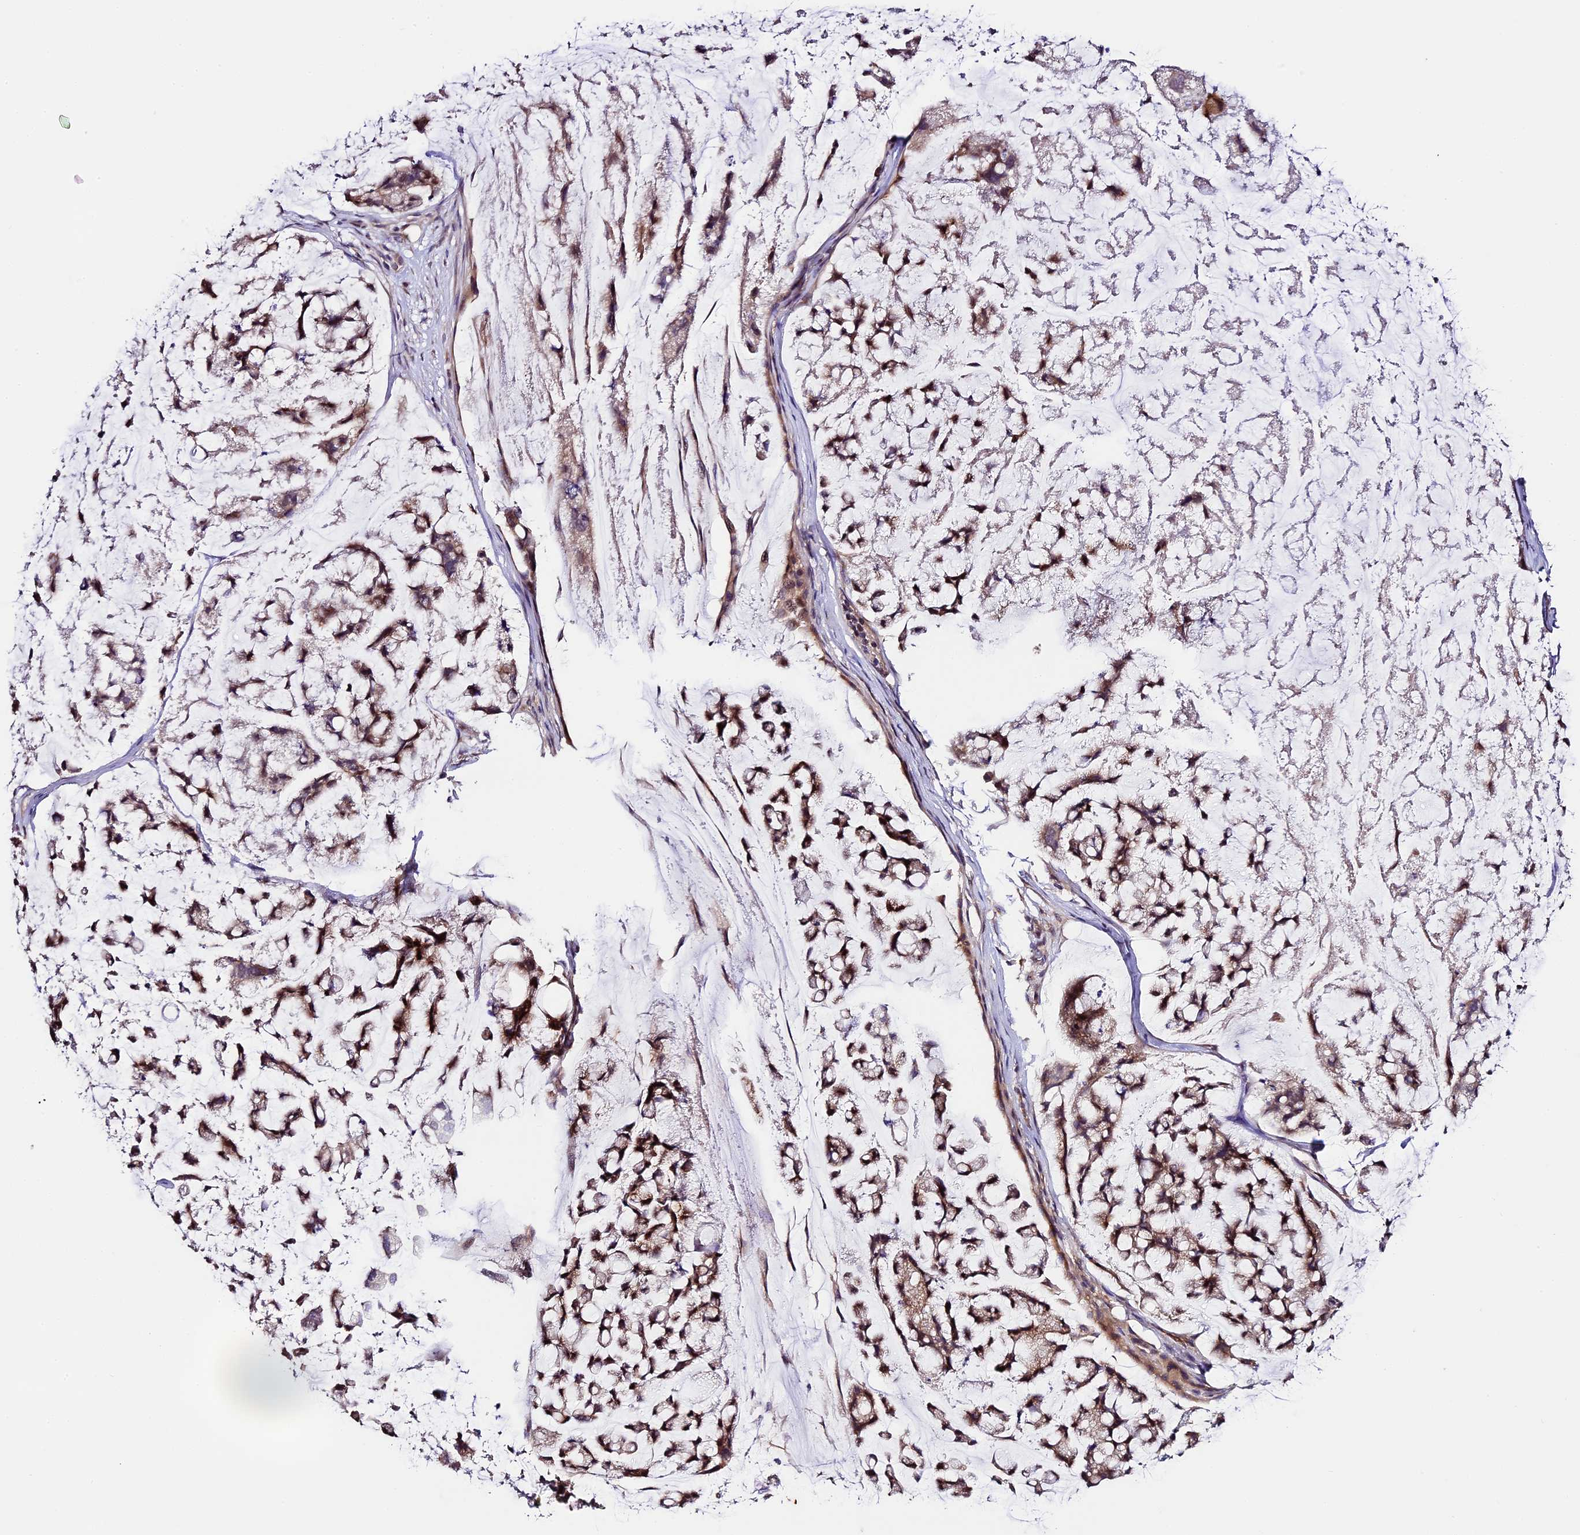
{"staining": {"intensity": "moderate", "quantity": ">75%", "location": "cytoplasmic/membranous"}, "tissue": "stomach cancer", "cell_type": "Tumor cells", "image_type": "cancer", "snomed": [{"axis": "morphology", "description": "Adenocarcinoma, NOS"}, {"axis": "topography", "description": "Stomach, lower"}], "caption": "Adenocarcinoma (stomach) stained for a protein (brown) shows moderate cytoplasmic/membranous positive positivity in approximately >75% of tumor cells.", "gene": "DGKH", "patient": {"sex": "male", "age": 67}}